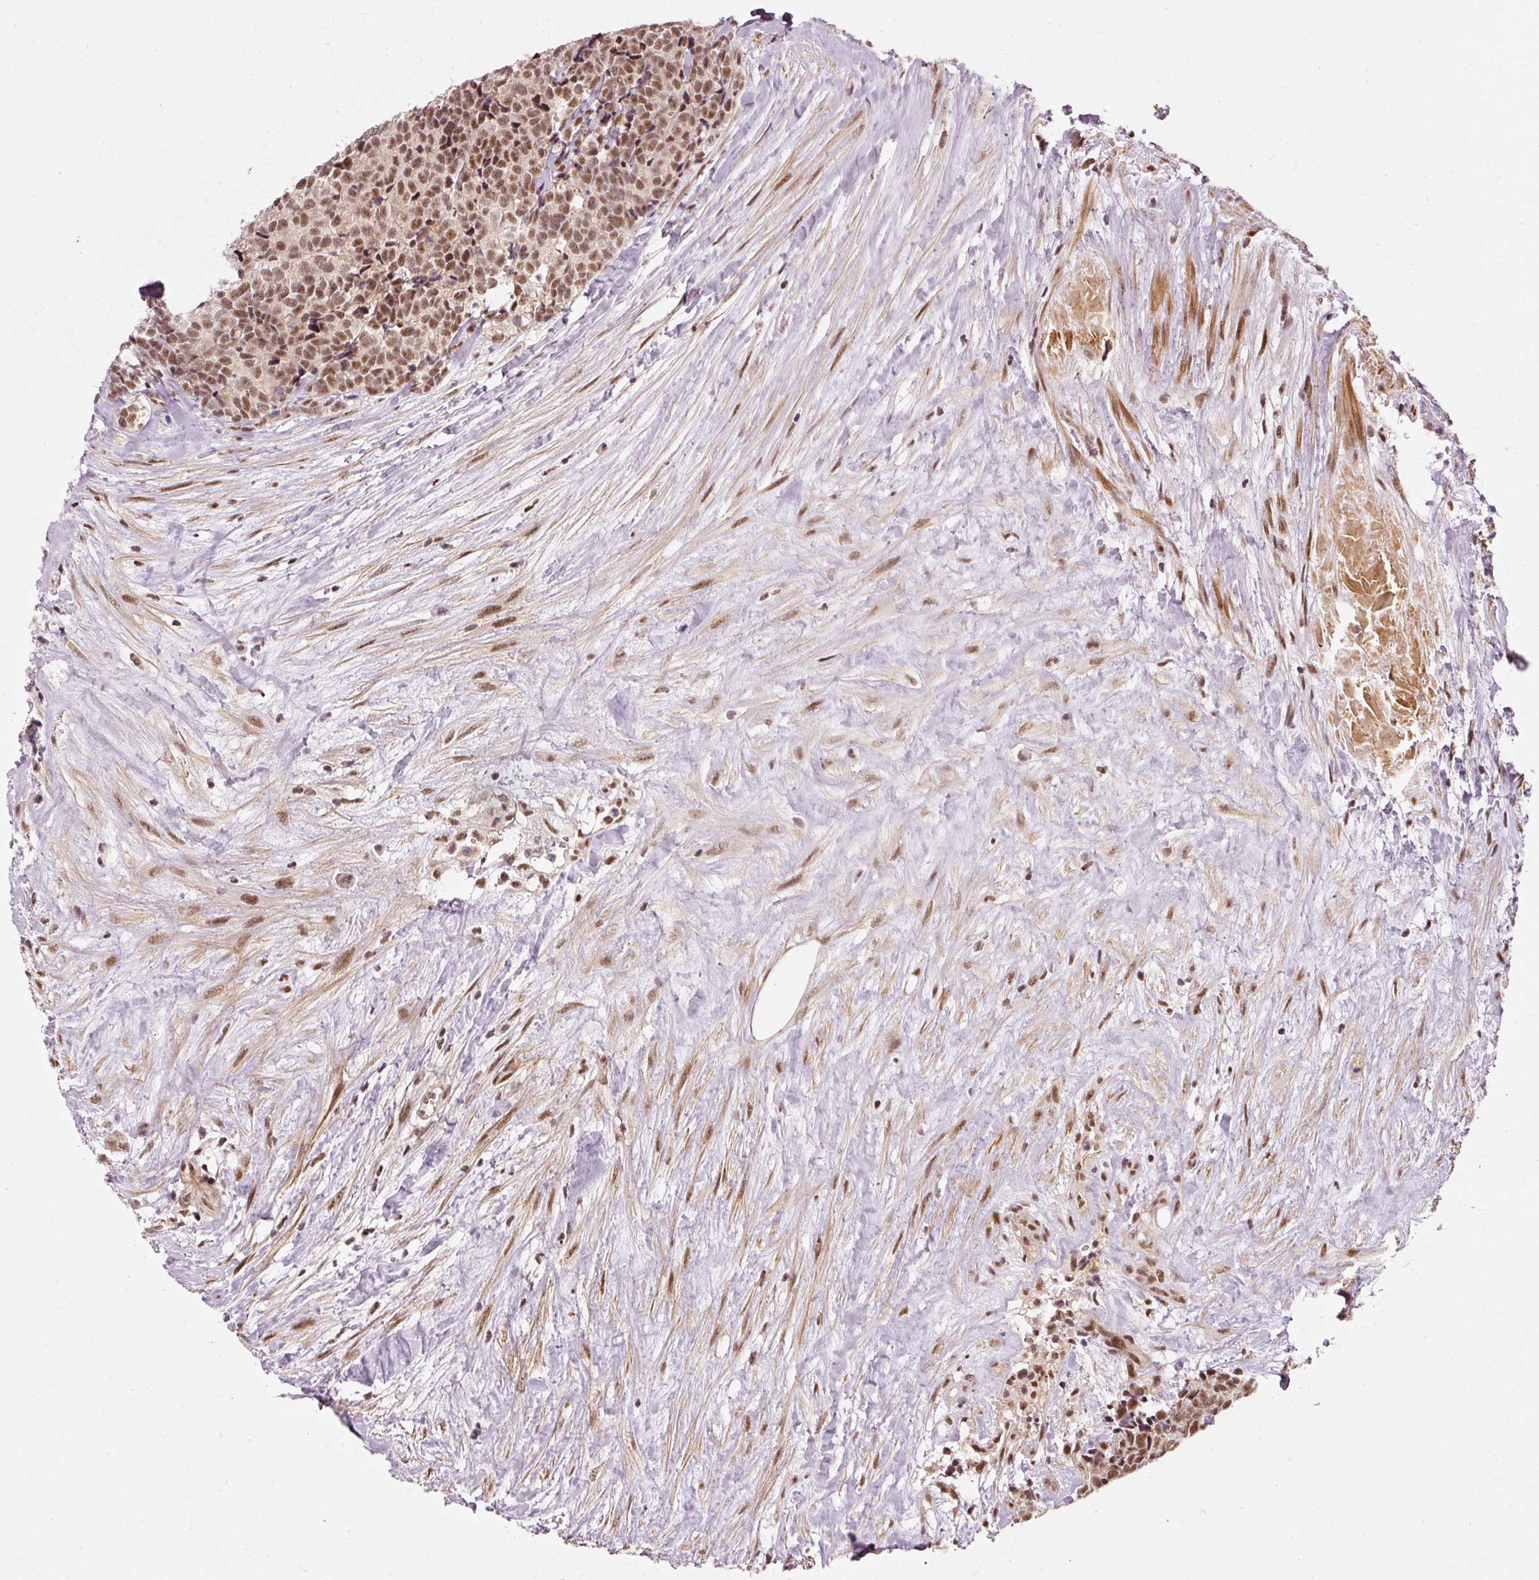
{"staining": {"intensity": "moderate", "quantity": ">75%", "location": "nuclear"}, "tissue": "carcinoid", "cell_type": "Tumor cells", "image_type": "cancer", "snomed": [{"axis": "morphology", "description": "Carcinoid, malignant, NOS"}, {"axis": "topography", "description": "Skin"}], "caption": "The micrograph displays a brown stain indicating the presence of a protein in the nuclear of tumor cells in carcinoid.", "gene": "THOC6", "patient": {"sex": "female", "age": 79}}